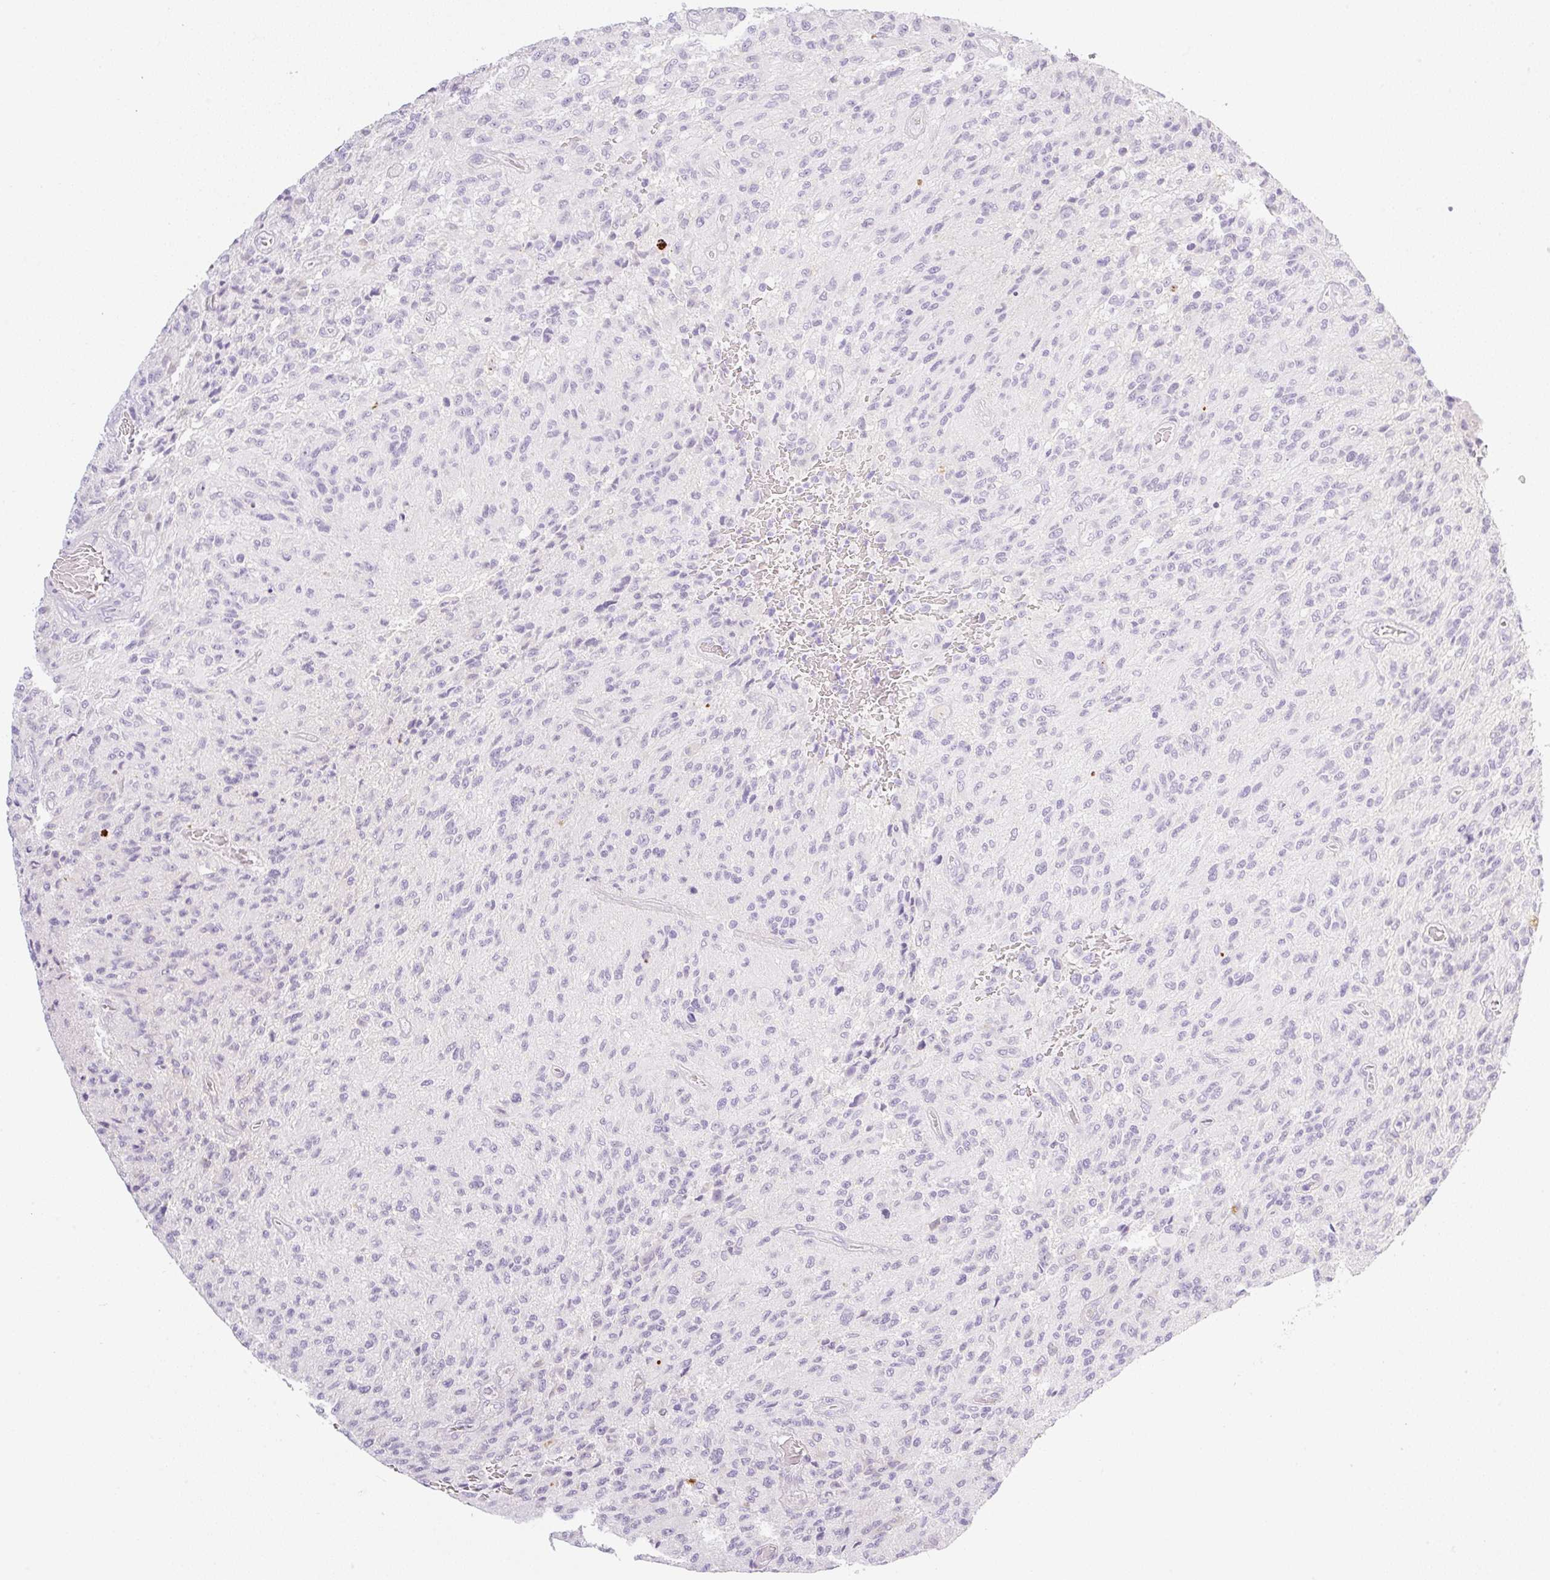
{"staining": {"intensity": "negative", "quantity": "none", "location": "none"}, "tissue": "glioma", "cell_type": "Tumor cells", "image_type": "cancer", "snomed": [{"axis": "morphology", "description": "Normal tissue, NOS"}, {"axis": "morphology", "description": "Glioma, malignant, High grade"}, {"axis": "topography", "description": "Cerebral cortex"}], "caption": "Tumor cells are negative for brown protein staining in glioma.", "gene": "MIA2", "patient": {"sex": "male", "age": 56}}